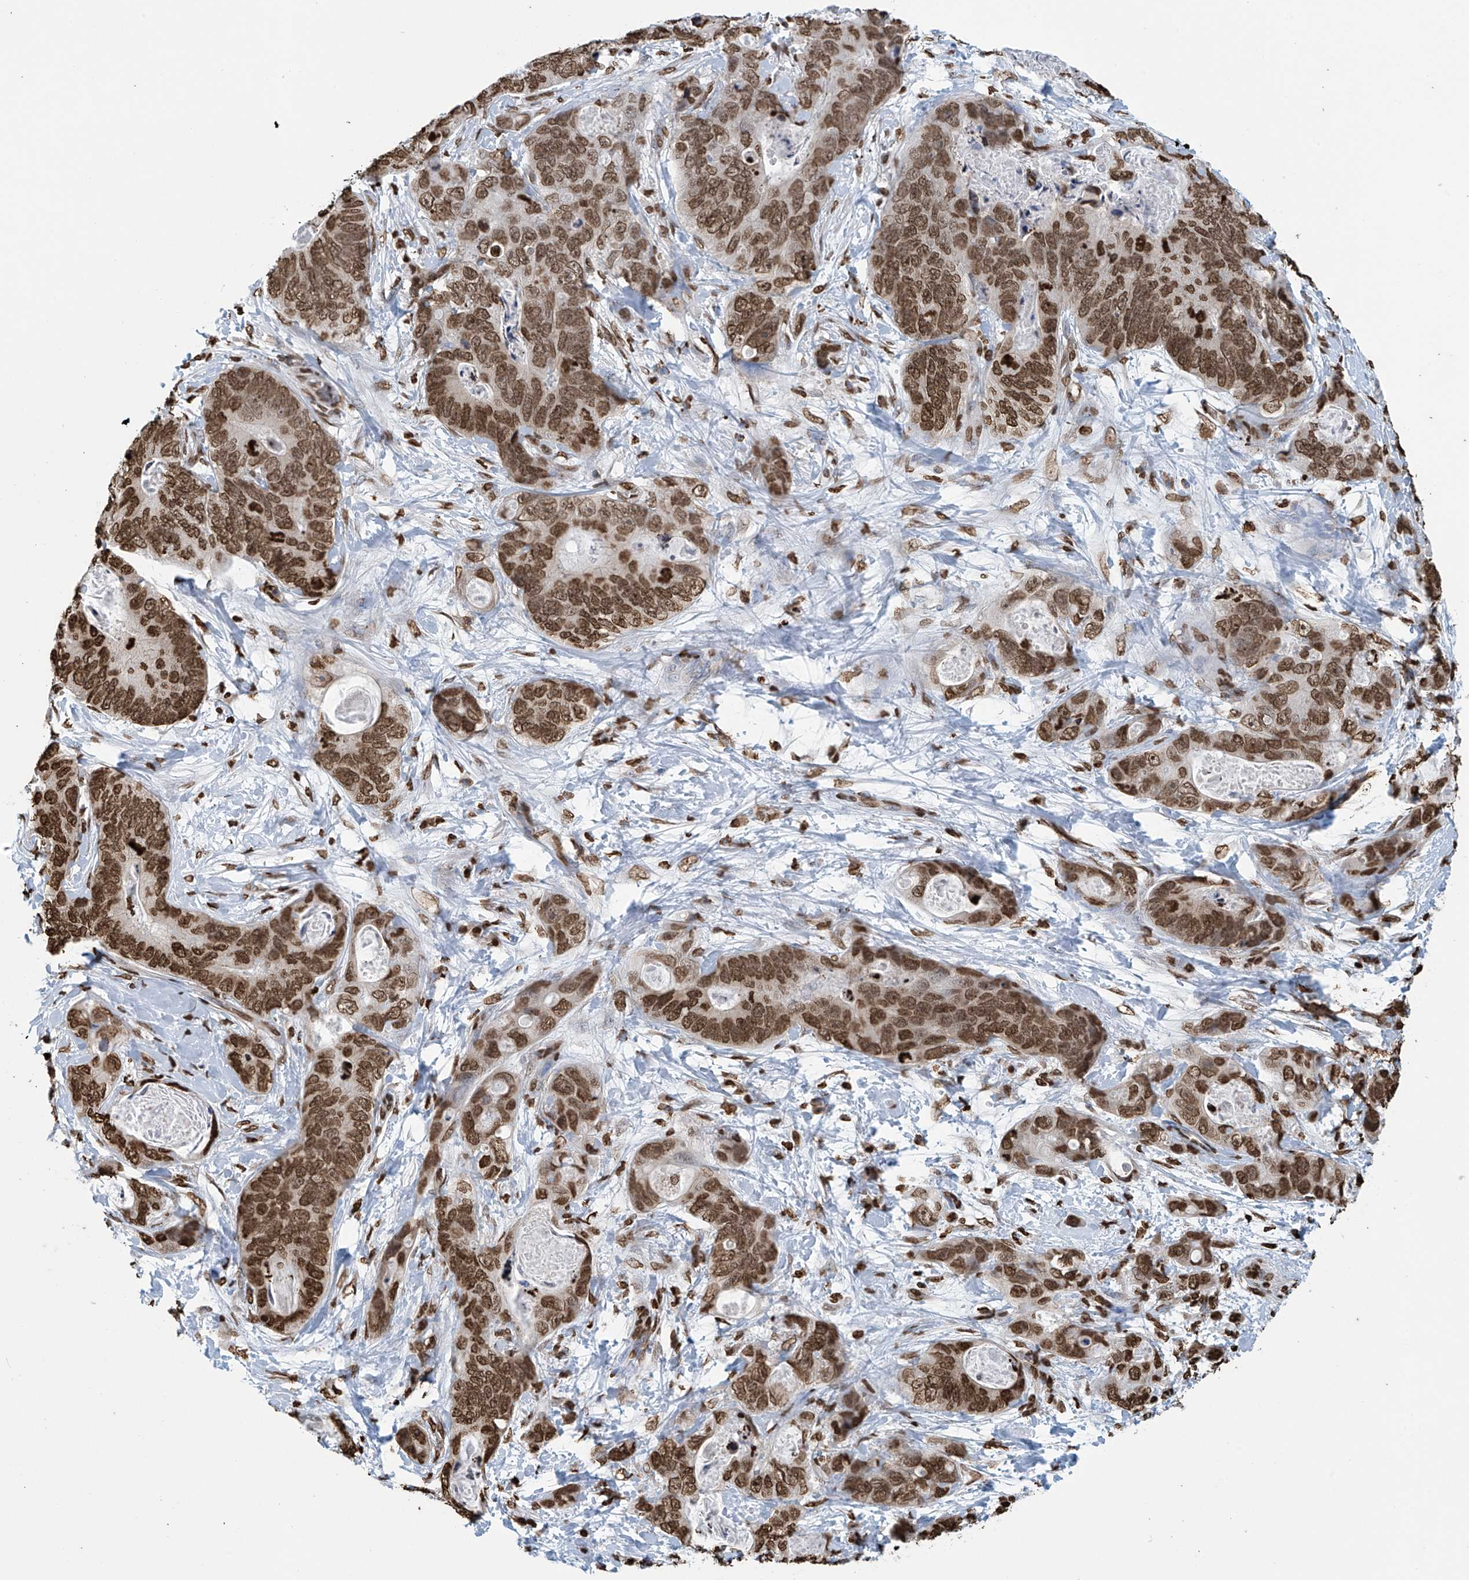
{"staining": {"intensity": "strong", "quantity": ">75%", "location": "nuclear"}, "tissue": "stomach cancer", "cell_type": "Tumor cells", "image_type": "cancer", "snomed": [{"axis": "morphology", "description": "Adenocarcinoma, NOS"}, {"axis": "topography", "description": "Stomach"}], "caption": "This is a micrograph of immunohistochemistry (IHC) staining of stomach cancer, which shows strong positivity in the nuclear of tumor cells.", "gene": "DPPA2", "patient": {"sex": "female", "age": 89}}